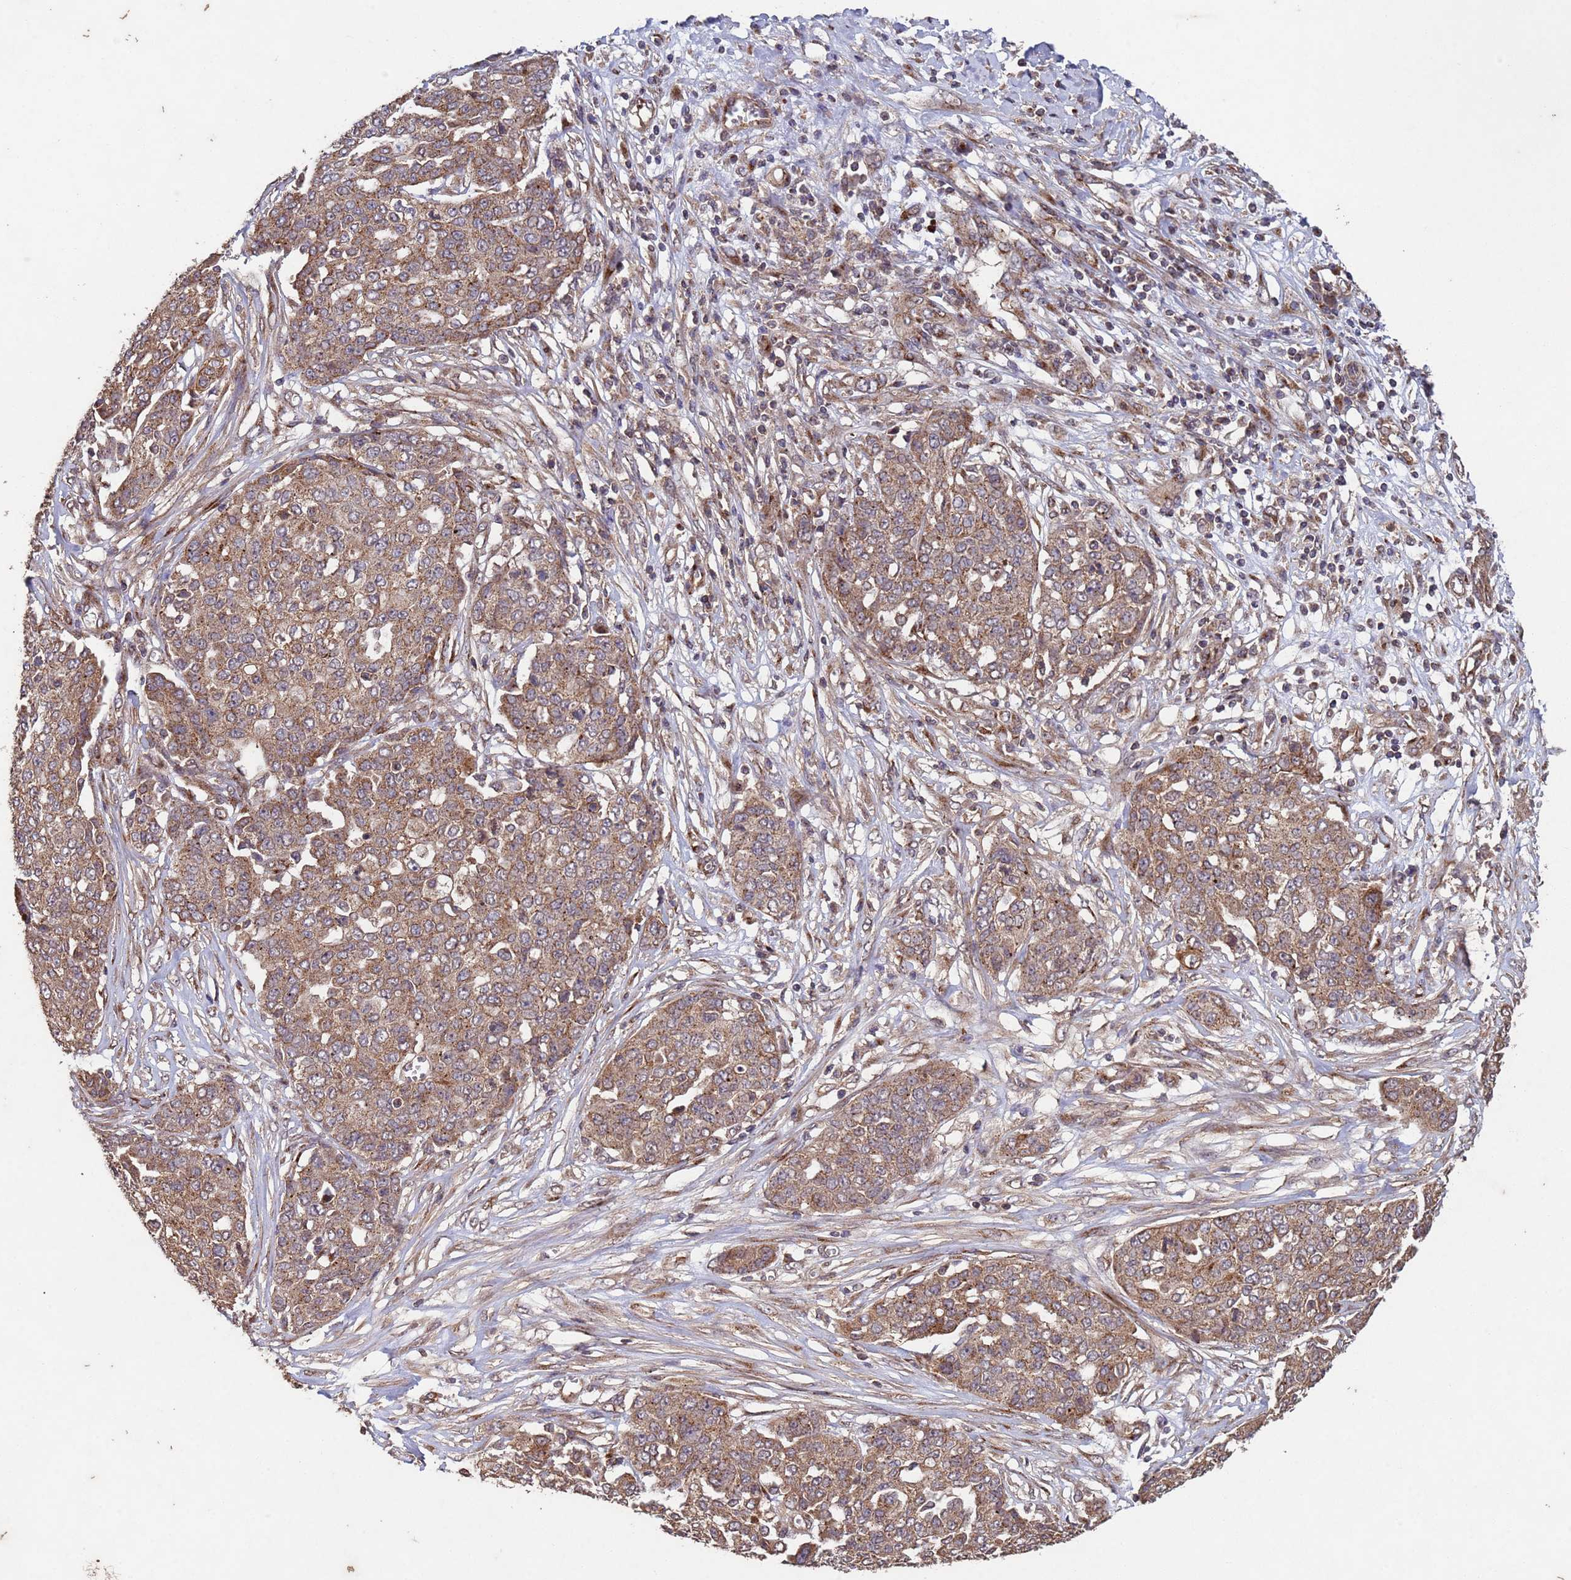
{"staining": {"intensity": "moderate", "quantity": ">75%", "location": "cytoplasmic/membranous"}, "tissue": "ovarian cancer", "cell_type": "Tumor cells", "image_type": "cancer", "snomed": [{"axis": "morphology", "description": "Cystadenocarcinoma, serous, NOS"}, {"axis": "topography", "description": "Soft tissue"}, {"axis": "topography", "description": "Ovary"}], "caption": "Protein positivity by immunohistochemistry (IHC) demonstrates moderate cytoplasmic/membranous positivity in about >75% of tumor cells in ovarian serous cystadenocarcinoma. Immunohistochemistry (ihc) stains the protein in brown and the nuclei are stained blue.", "gene": "FASTKD1", "patient": {"sex": "female", "age": 57}}